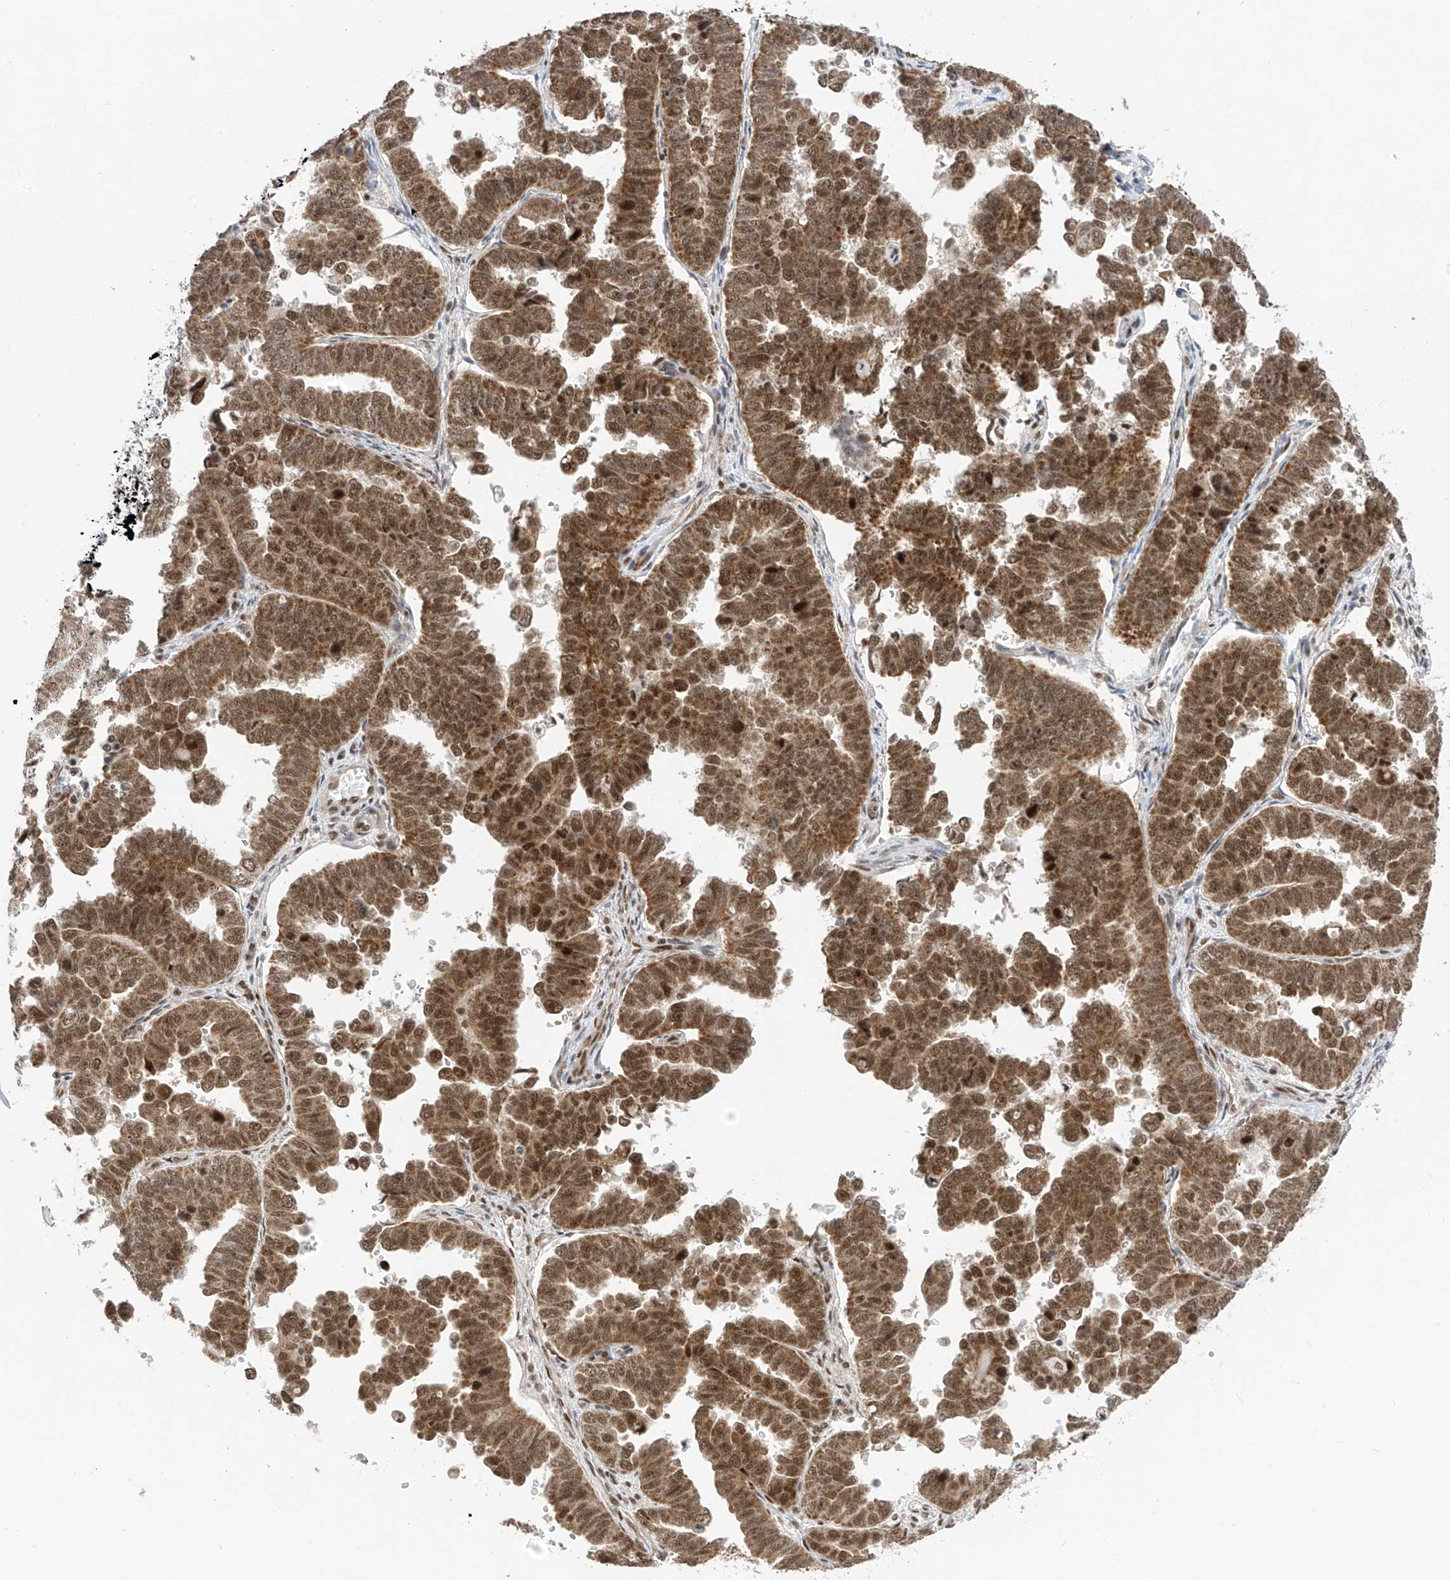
{"staining": {"intensity": "moderate", "quantity": ">75%", "location": "cytoplasmic/membranous,nuclear"}, "tissue": "endometrial cancer", "cell_type": "Tumor cells", "image_type": "cancer", "snomed": [{"axis": "morphology", "description": "Adenocarcinoma, NOS"}, {"axis": "topography", "description": "Endometrium"}], "caption": "This image exhibits immunohistochemistry staining of human endometrial cancer (adenocarcinoma), with medium moderate cytoplasmic/membranous and nuclear expression in about >75% of tumor cells.", "gene": "AURKAIP1", "patient": {"sex": "female", "age": 75}}